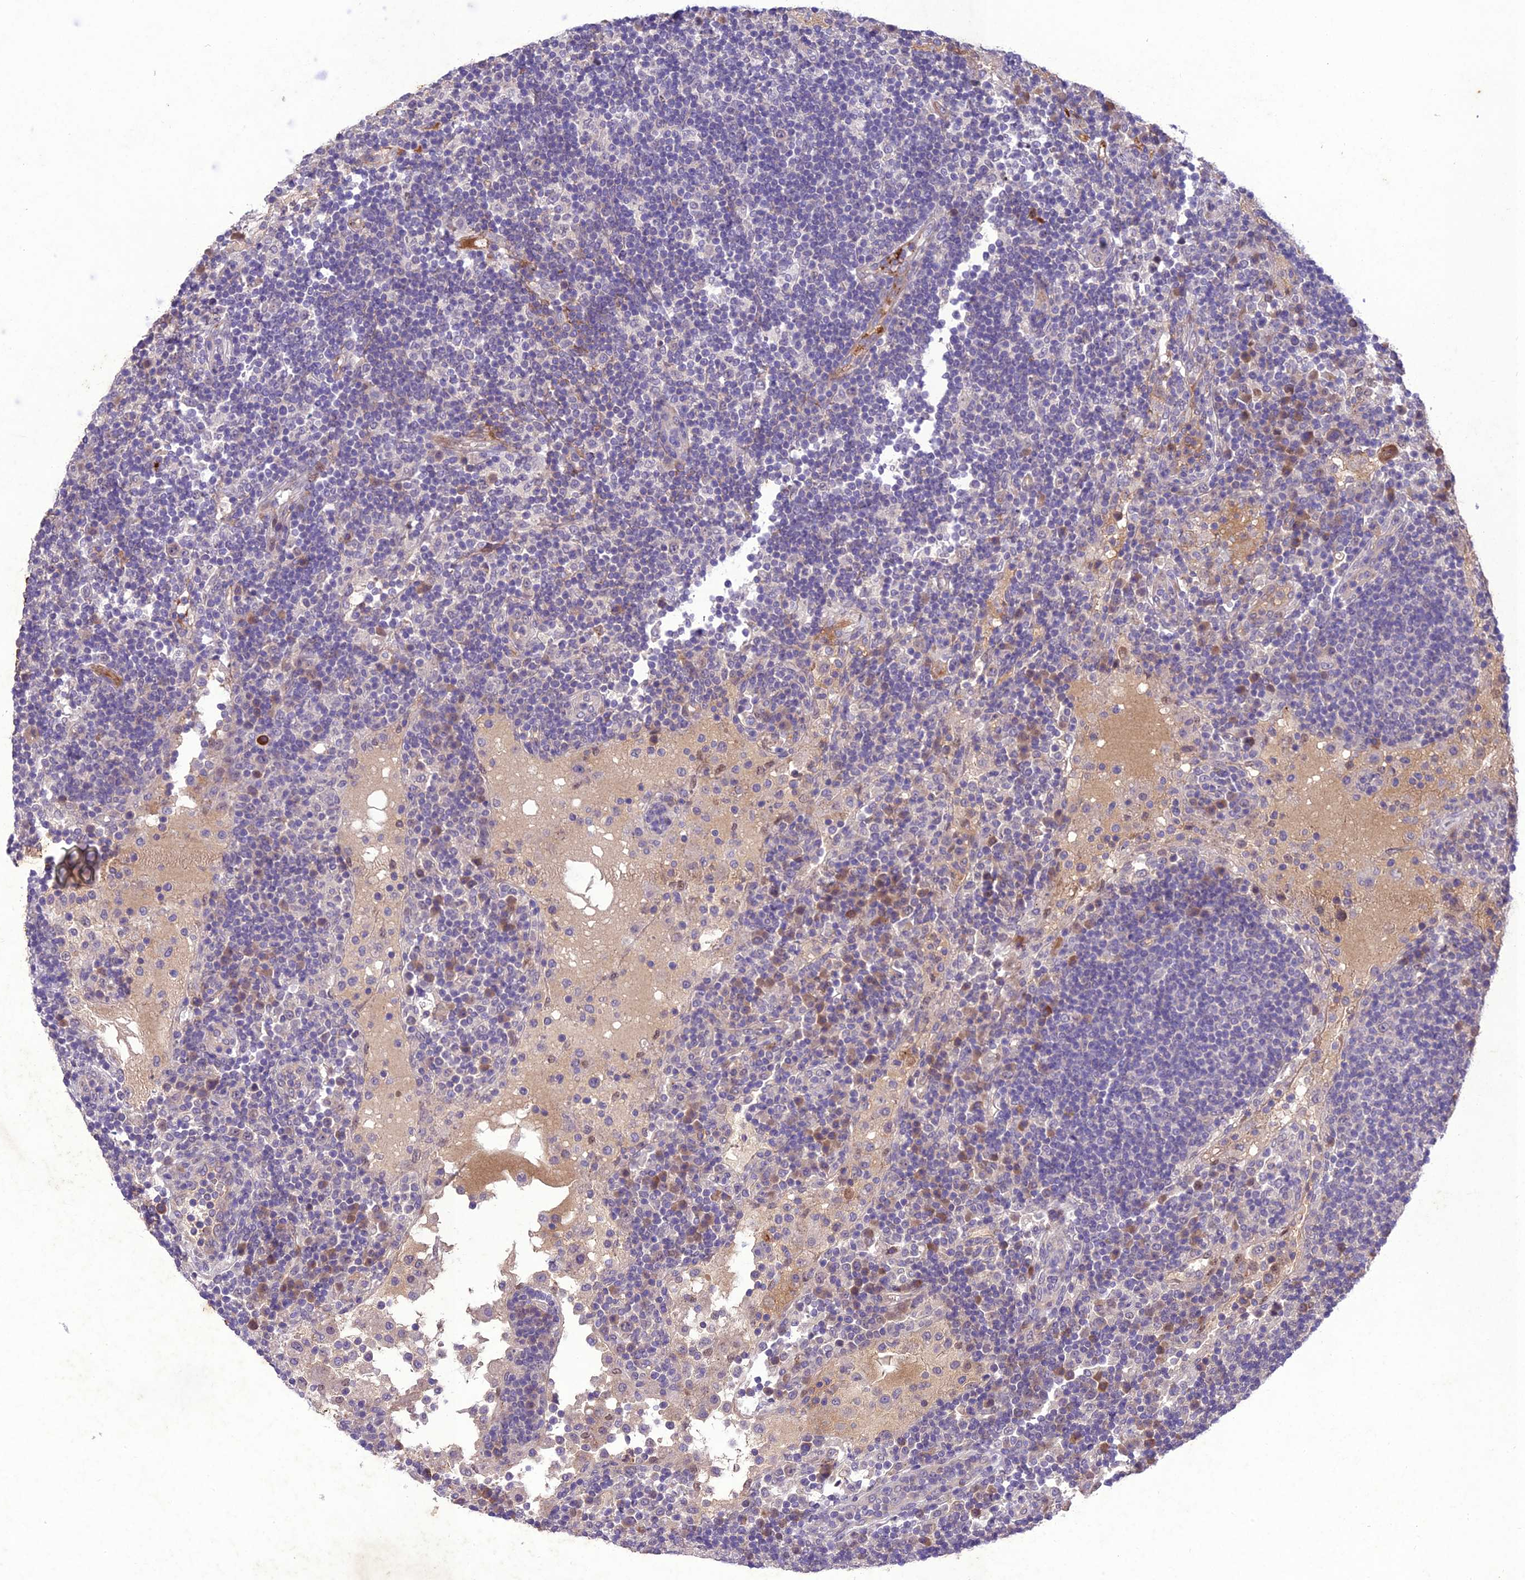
{"staining": {"intensity": "negative", "quantity": "none", "location": "none"}, "tissue": "lymph node", "cell_type": "Germinal center cells", "image_type": "normal", "snomed": [{"axis": "morphology", "description": "Normal tissue, NOS"}, {"axis": "topography", "description": "Lymph node"}], "caption": "The immunohistochemistry (IHC) photomicrograph has no significant staining in germinal center cells of lymph node.", "gene": "ANKRD52", "patient": {"sex": "female", "age": 53}}